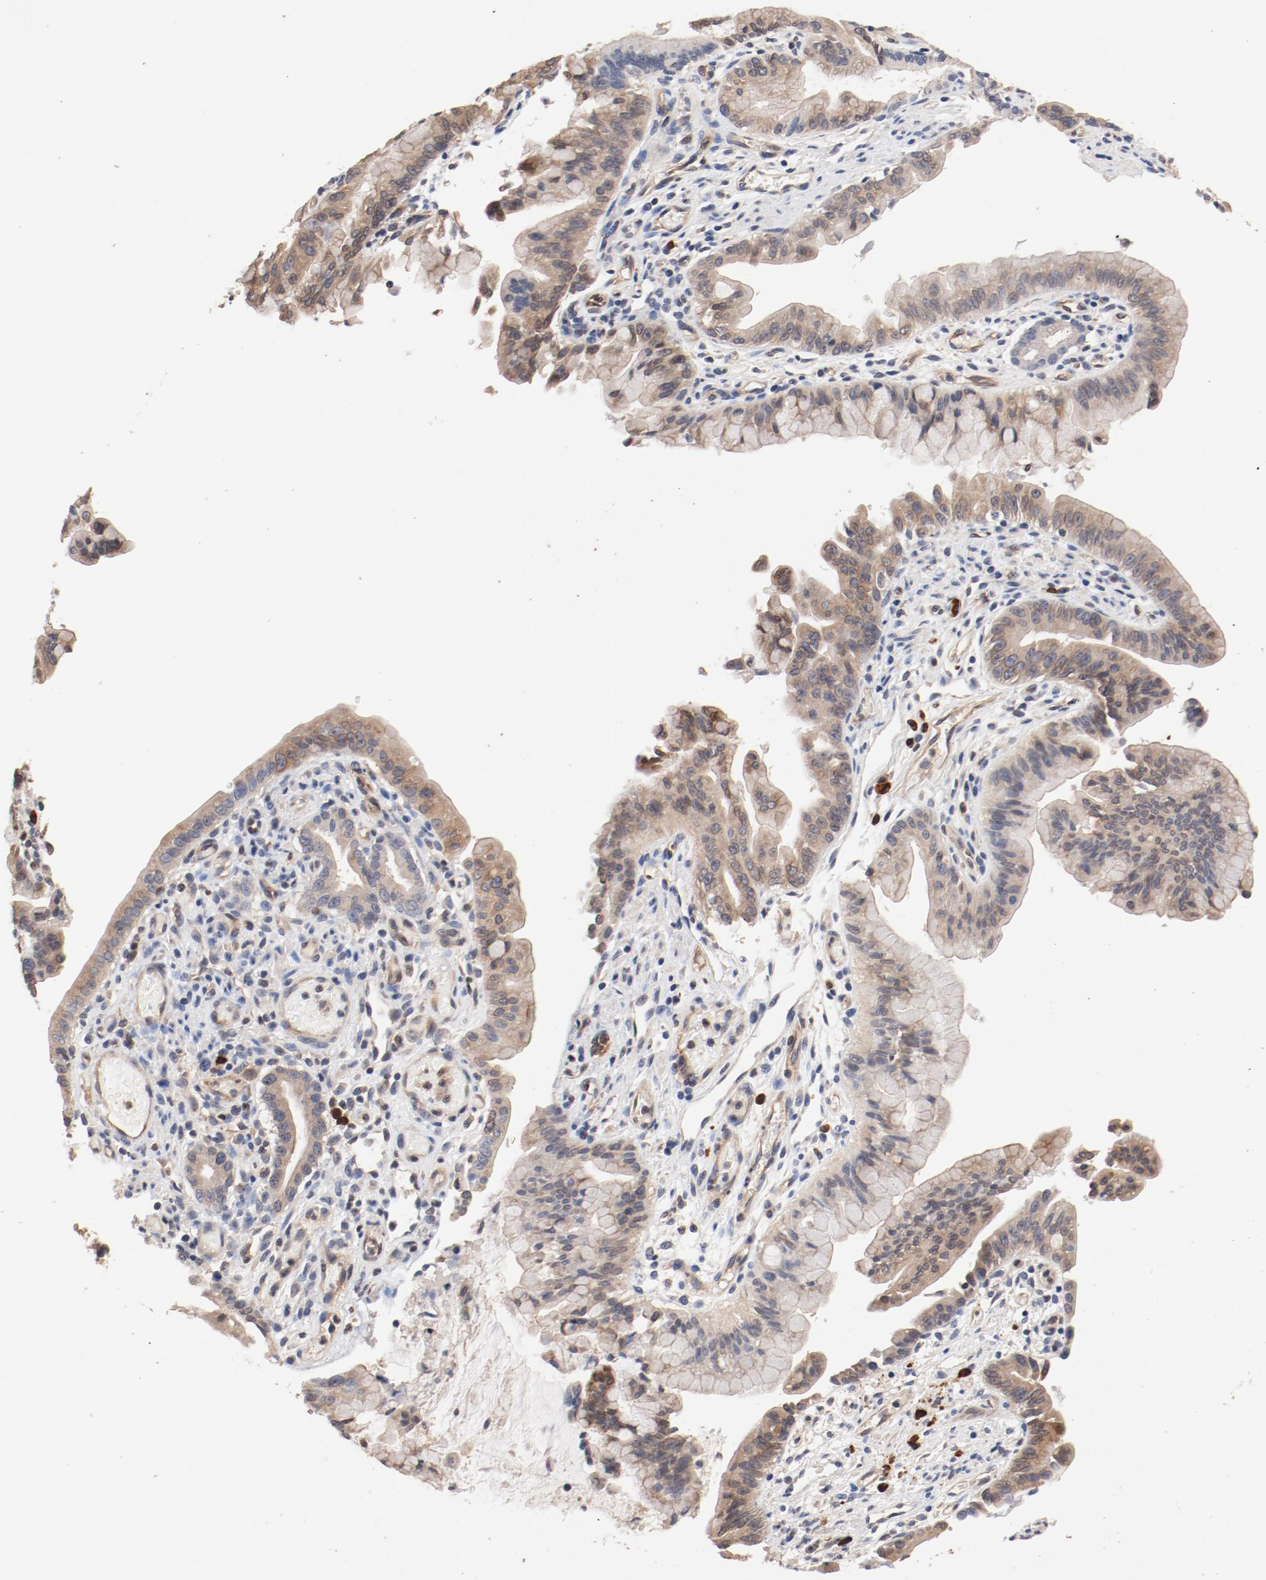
{"staining": {"intensity": "weak", "quantity": ">75%", "location": "cytoplasmic/membranous"}, "tissue": "pancreatic cancer", "cell_type": "Tumor cells", "image_type": "cancer", "snomed": [{"axis": "morphology", "description": "Adenocarcinoma, NOS"}, {"axis": "topography", "description": "Pancreas"}], "caption": "An image of pancreatic cancer (adenocarcinoma) stained for a protein displays weak cytoplasmic/membranous brown staining in tumor cells. The protein of interest is stained brown, and the nuclei are stained in blue (DAB (3,3'-diaminobenzidine) IHC with brightfield microscopy, high magnification).", "gene": "UBE2J1", "patient": {"sex": "male", "age": 59}}